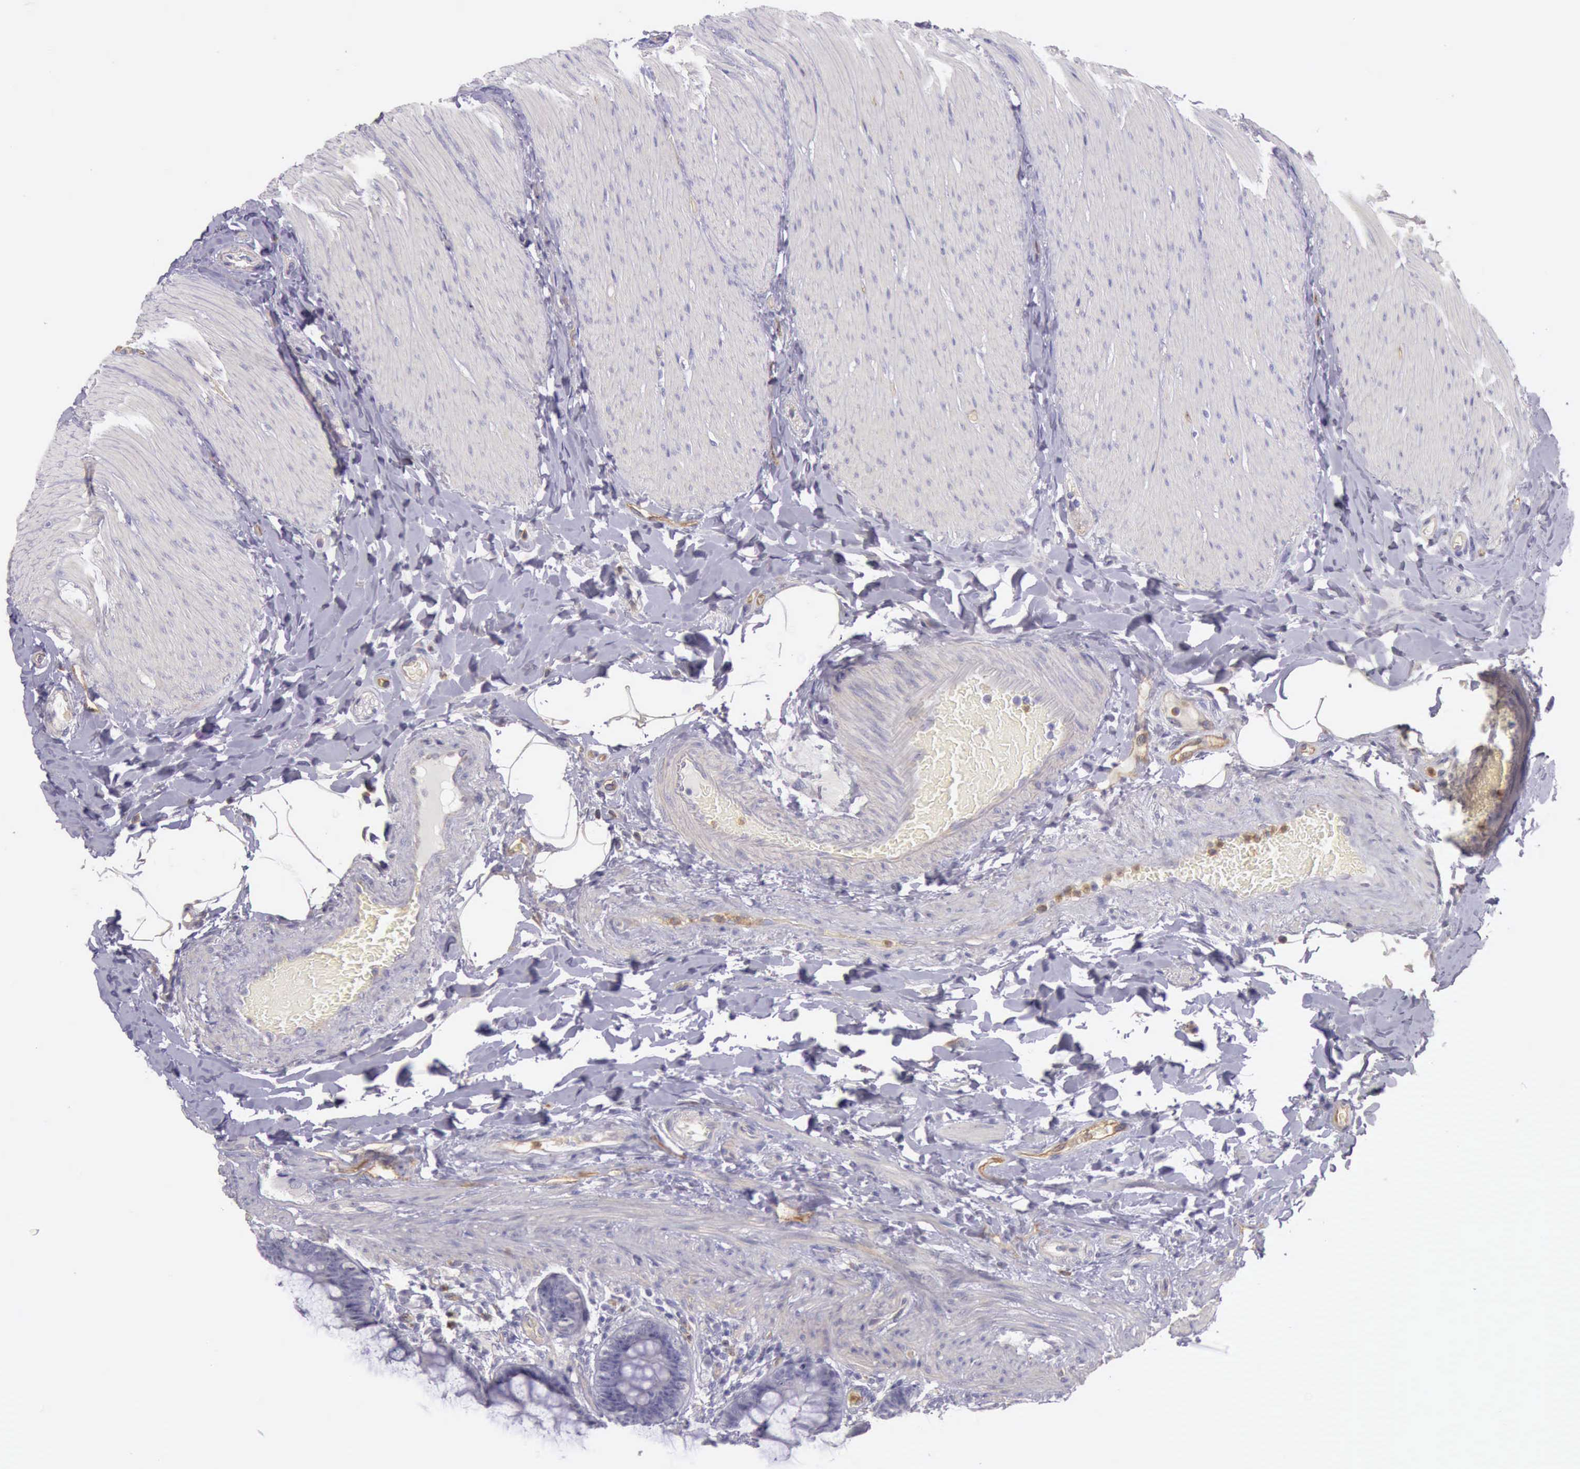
{"staining": {"intensity": "negative", "quantity": "none", "location": "none"}, "tissue": "rectum", "cell_type": "Glandular cells", "image_type": "normal", "snomed": [{"axis": "morphology", "description": "Normal tissue, NOS"}, {"axis": "topography", "description": "Rectum"}], "caption": "Glandular cells are negative for protein expression in normal human rectum. Brightfield microscopy of immunohistochemistry stained with DAB (brown) and hematoxylin (blue), captured at high magnification.", "gene": "TCEANC", "patient": {"sex": "female", "age": 46}}